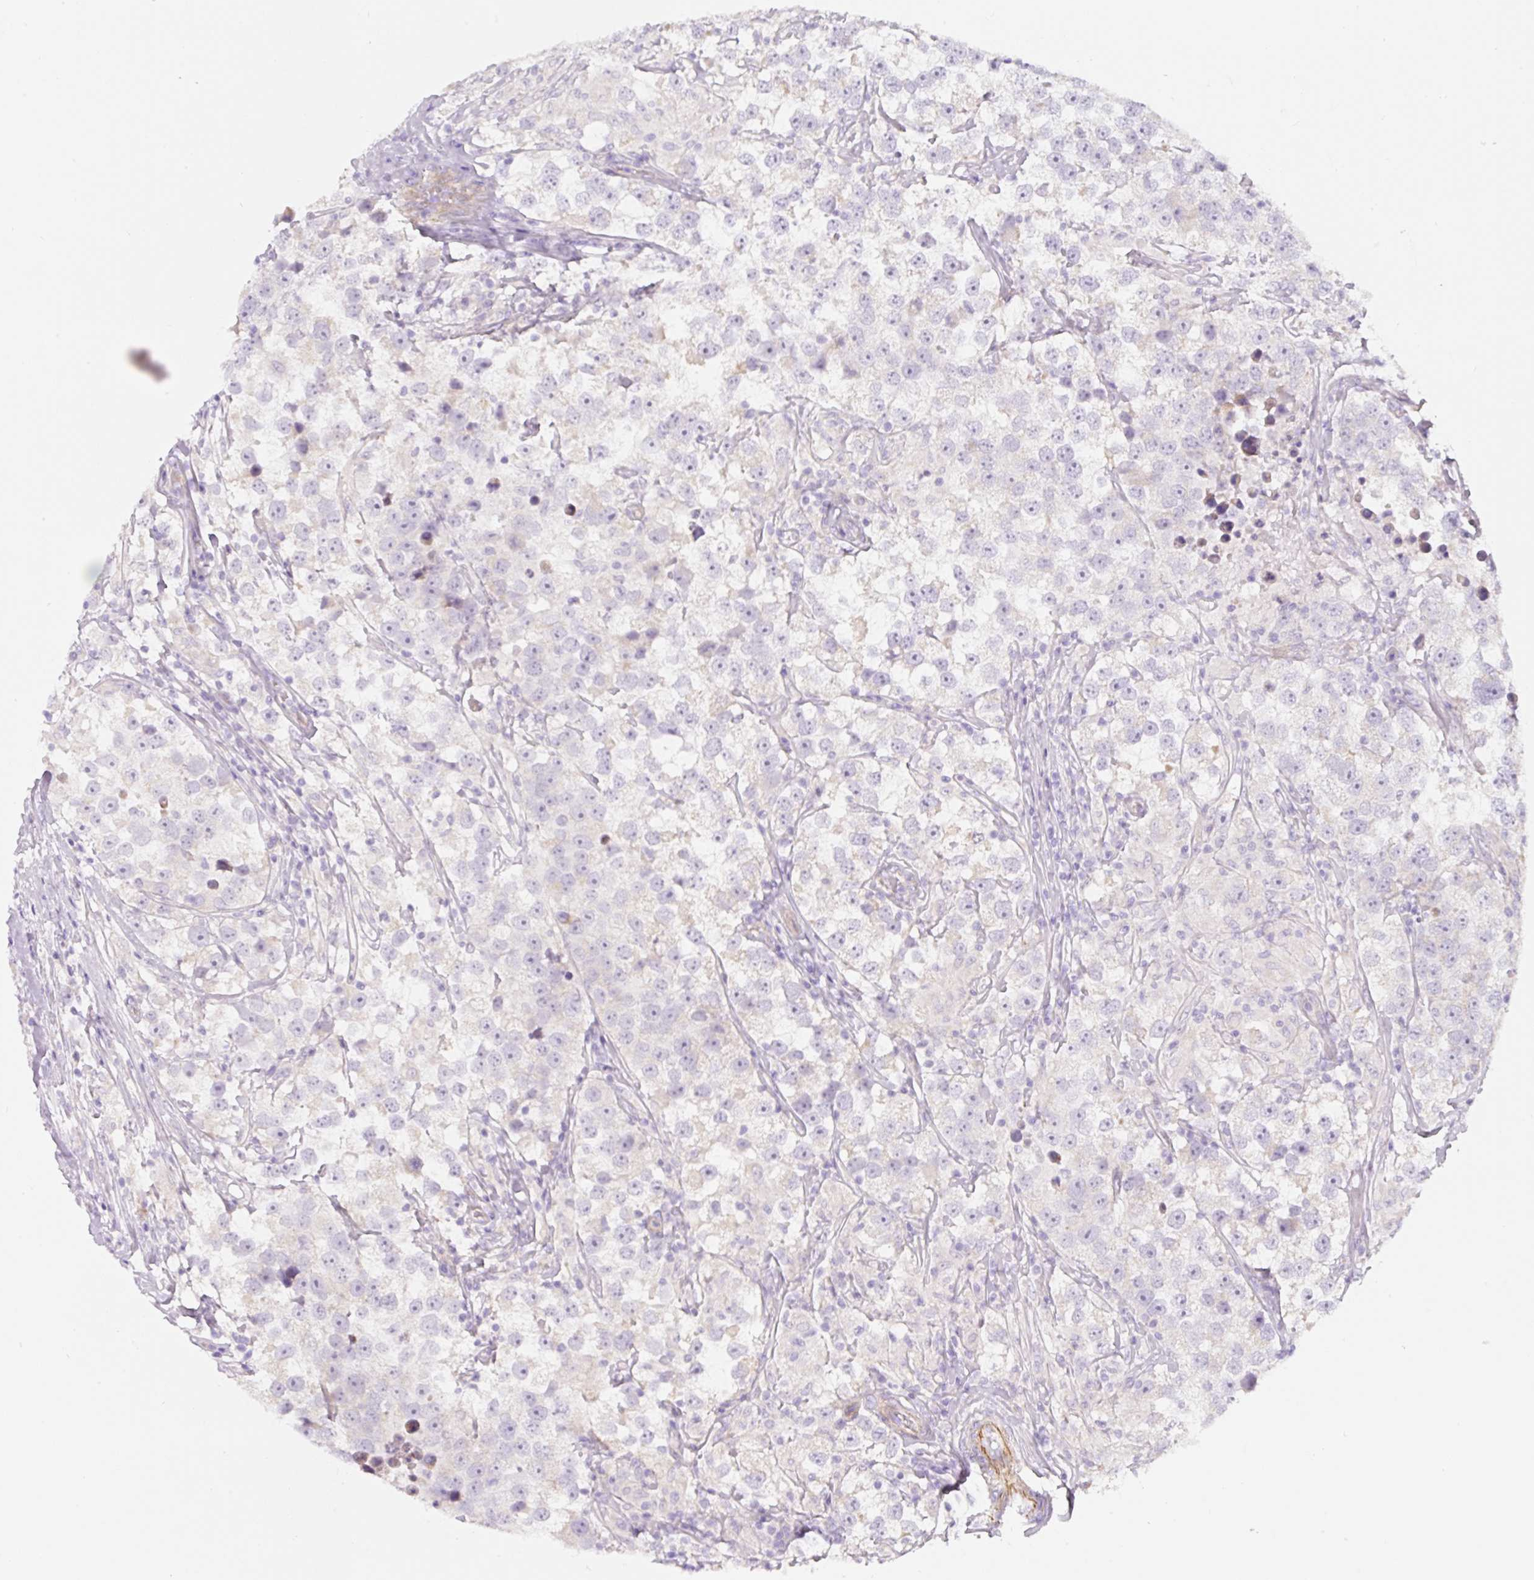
{"staining": {"intensity": "negative", "quantity": "none", "location": "none"}, "tissue": "testis cancer", "cell_type": "Tumor cells", "image_type": "cancer", "snomed": [{"axis": "morphology", "description": "Seminoma, NOS"}, {"axis": "topography", "description": "Testis"}], "caption": "A photomicrograph of testis cancer (seminoma) stained for a protein exhibits no brown staining in tumor cells.", "gene": "ERAP2", "patient": {"sex": "male", "age": 46}}